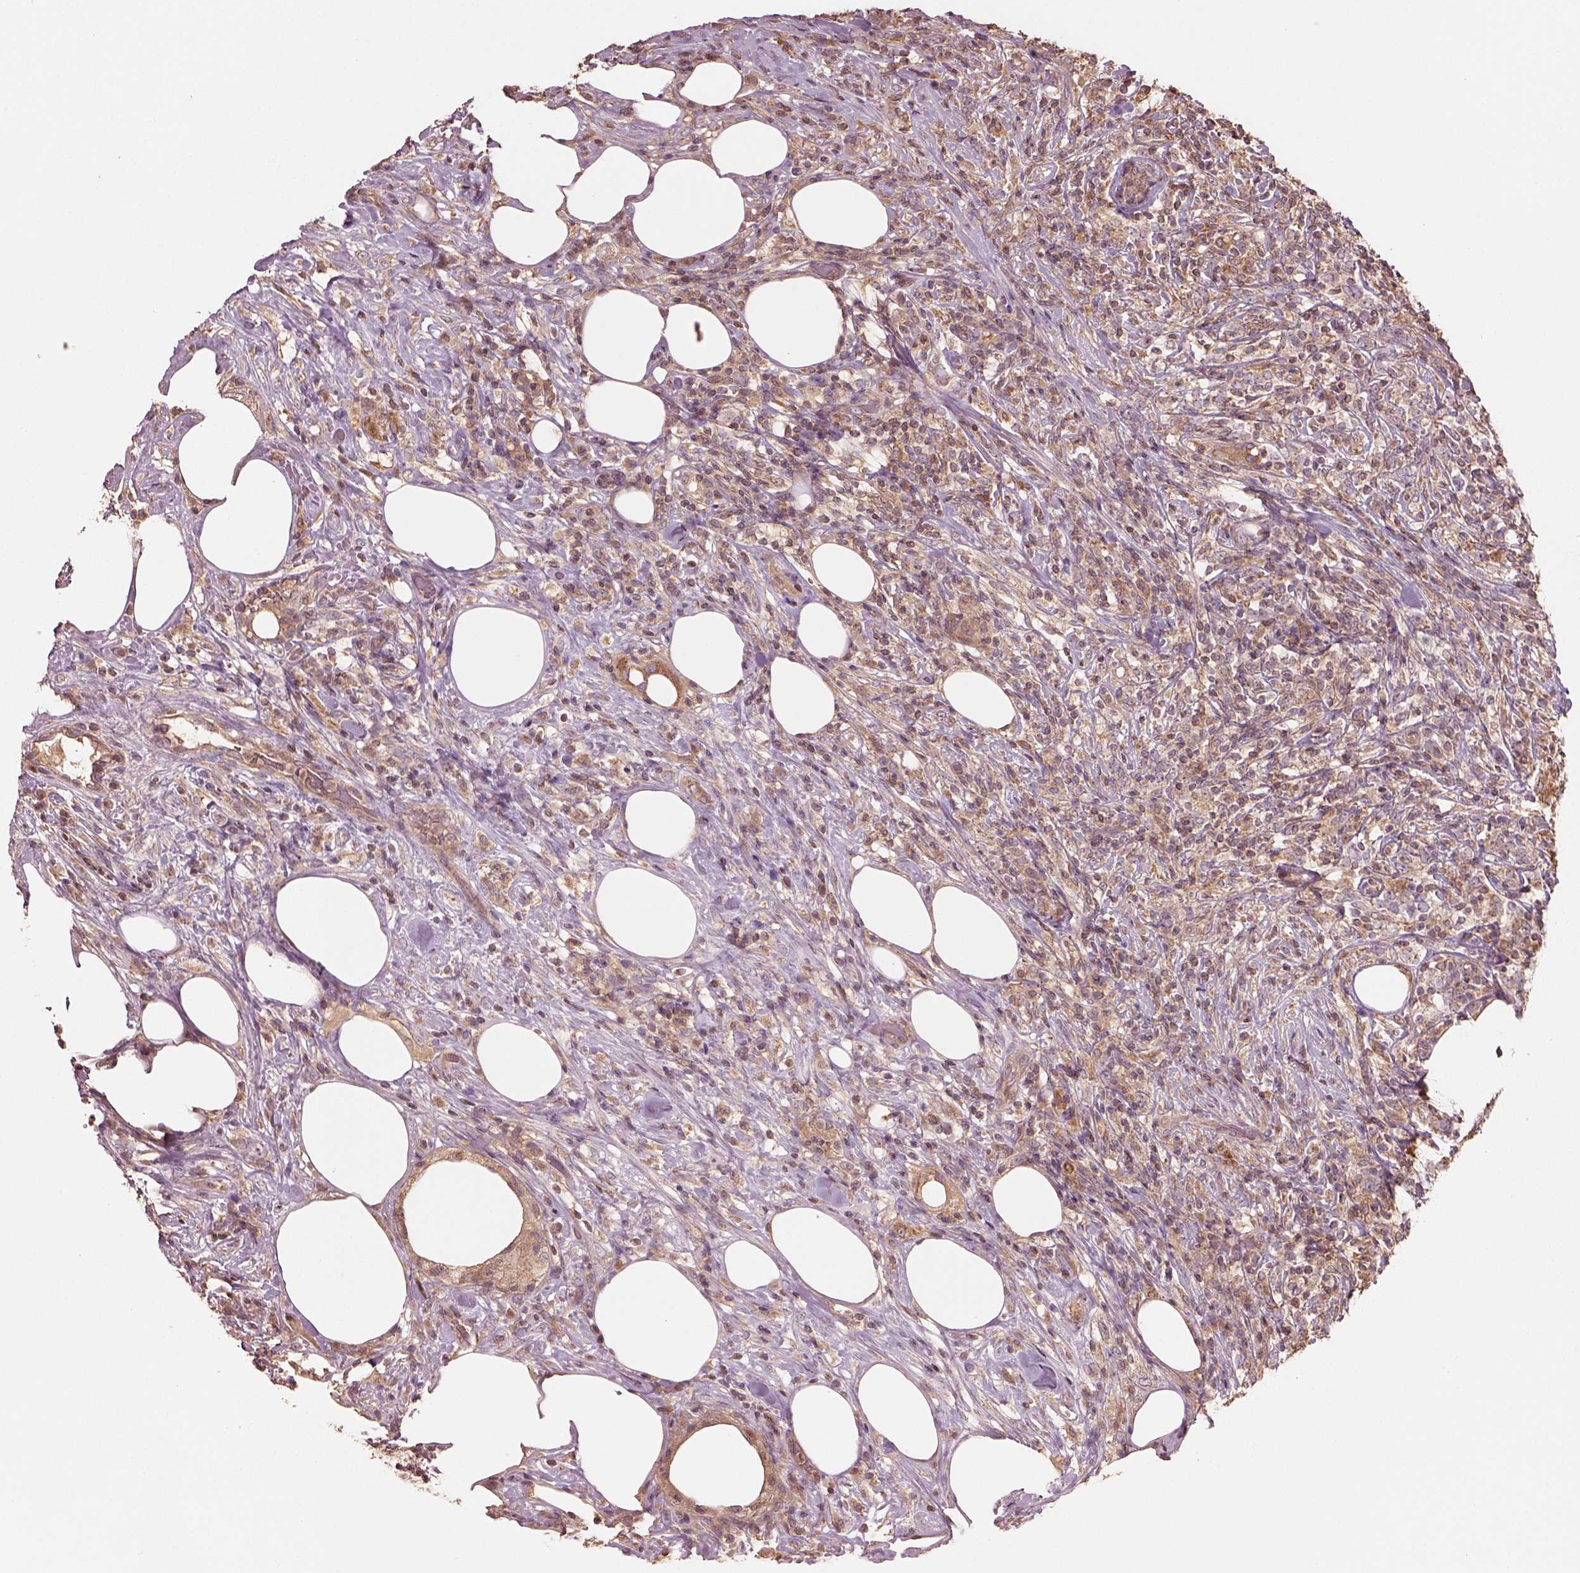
{"staining": {"intensity": "weak", "quantity": ">75%", "location": "cytoplasmic/membranous"}, "tissue": "lymphoma", "cell_type": "Tumor cells", "image_type": "cancer", "snomed": [{"axis": "morphology", "description": "Malignant lymphoma, non-Hodgkin's type, High grade"}, {"axis": "topography", "description": "Lymph node"}], "caption": "Approximately >75% of tumor cells in human malignant lymphoma, non-Hodgkin's type (high-grade) demonstrate weak cytoplasmic/membranous protein positivity as visualized by brown immunohistochemical staining.", "gene": "TRADD", "patient": {"sex": "female", "age": 84}}